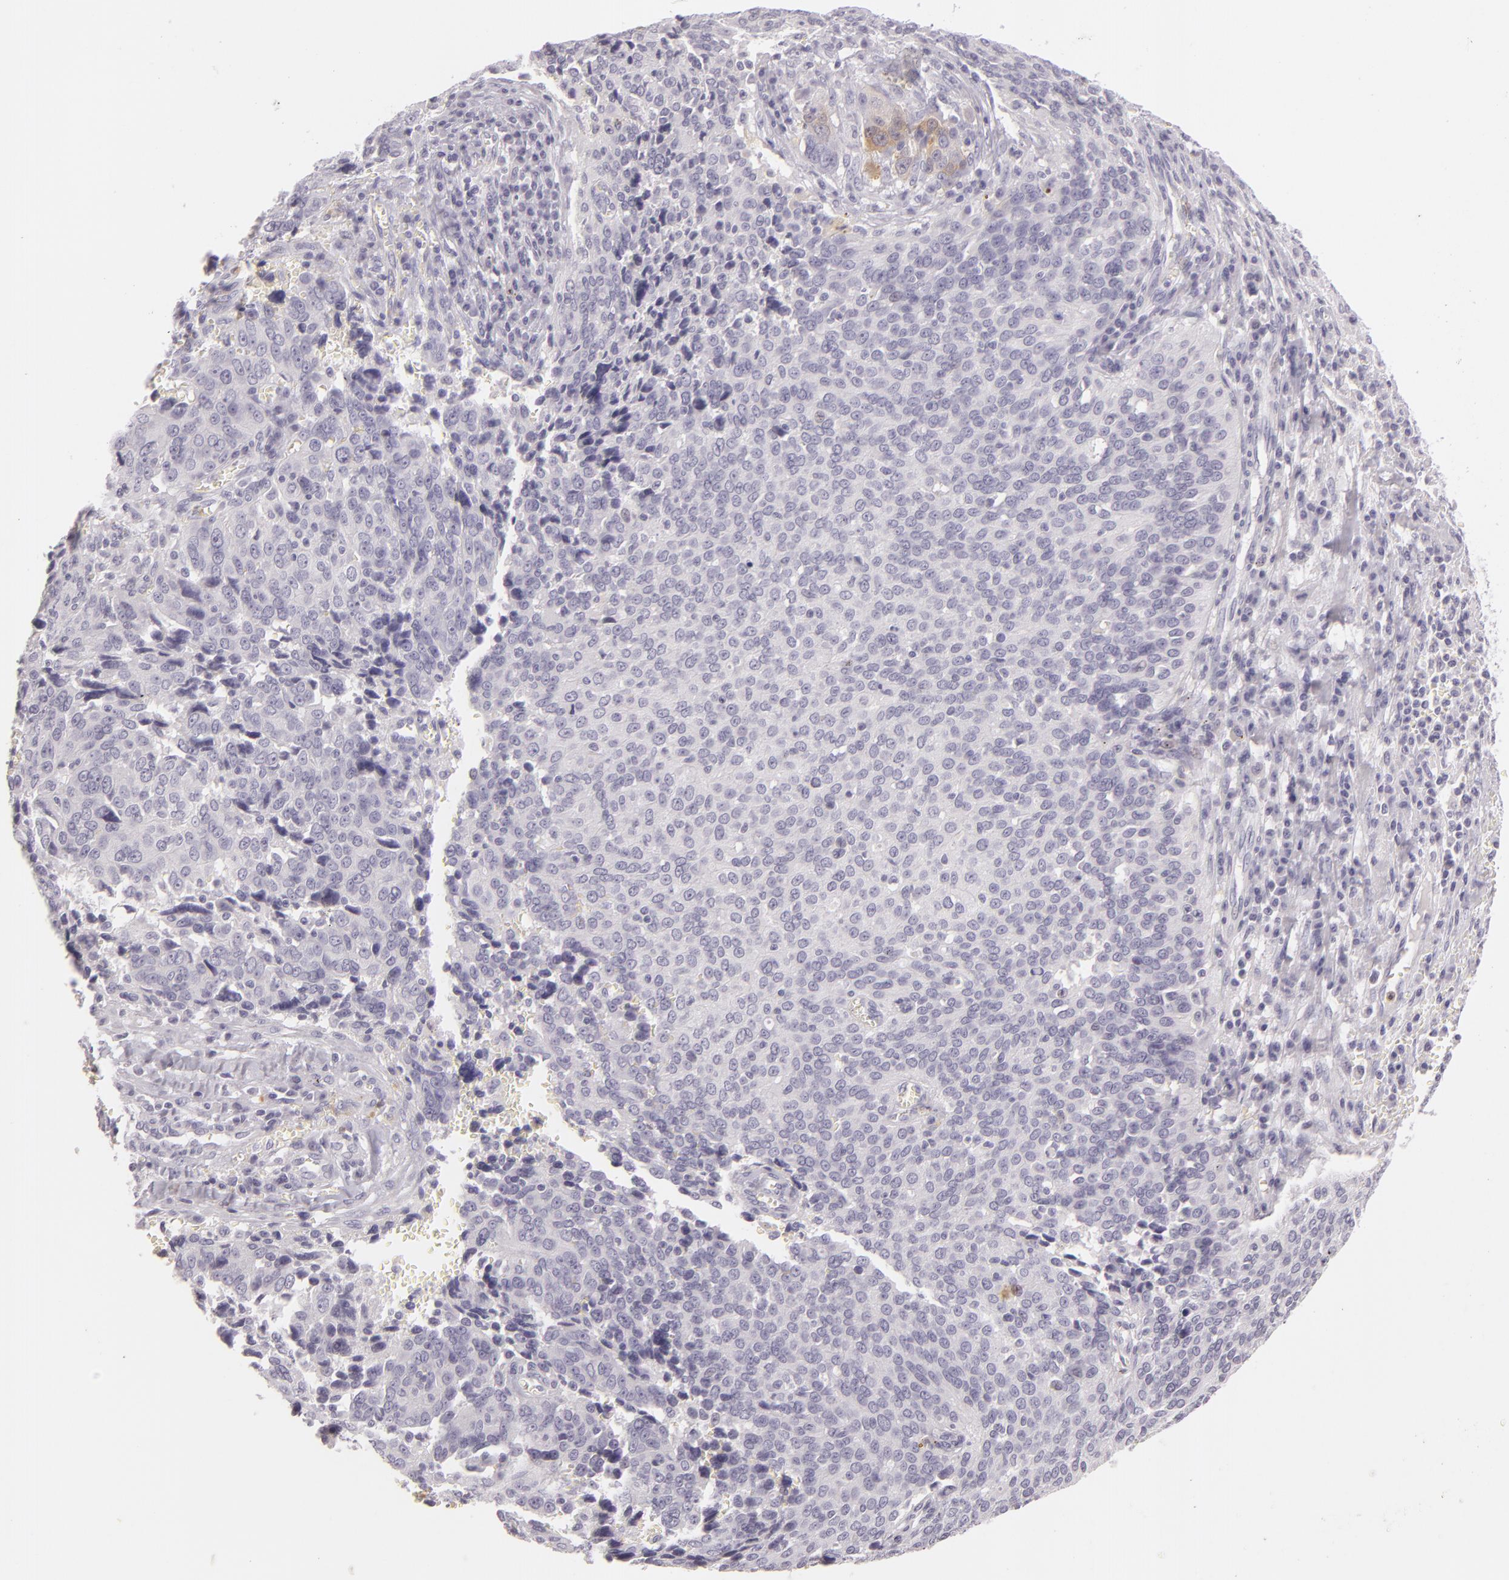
{"staining": {"intensity": "weak", "quantity": "<25%", "location": "cytoplasmic/membranous"}, "tissue": "ovarian cancer", "cell_type": "Tumor cells", "image_type": "cancer", "snomed": [{"axis": "morphology", "description": "Carcinoma, endometroid"}, {"axis": "topography", "description": "Ovary"}], "caption": "Immunohistochemistry photomicrograph of ovarian cancer (endometroid carcinoma) stained for a protein (brown), which demonstrates no expression in tumor cells.", "gene": "CBS", "patient": {"sex": "female", "age": 75}}